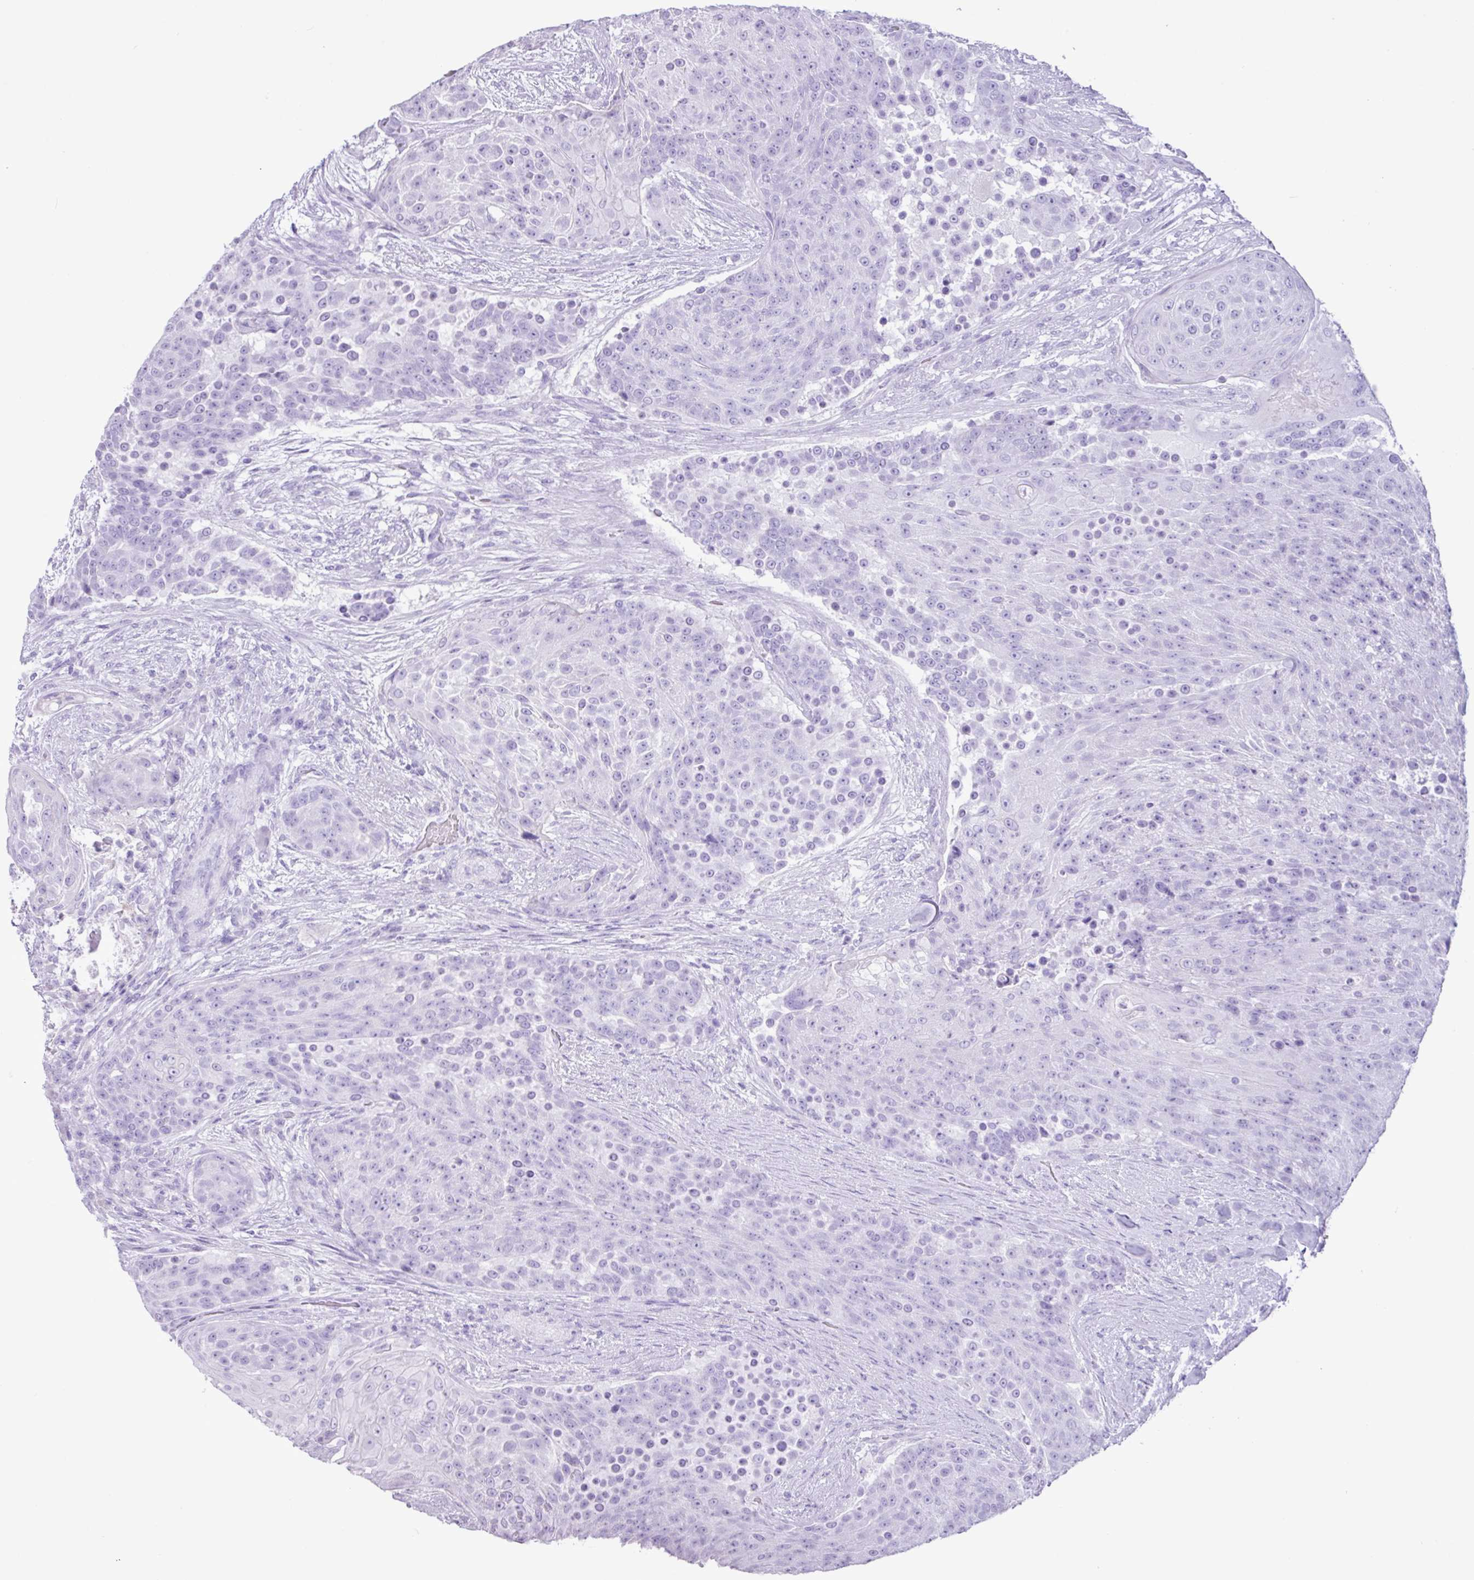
{"staining": {"intensity": "negative", "quantity": "none", "location": "none"}, "tissue": "urothelial cancer", "cell_type": "Tumor cells", "image_type": "cancer", "snomed": [{"axis": "morphology", "description": "Urothelial carcinoma, High grade"}, {"axis": "topography", "description": "Urinary bladder"}], "caption": "High magnification brightfield microscopy of urothelial cancer stained with DAB (brown) and counterstained with hematoxylin (blue): tumor cells show no significant positivity.", "gene": "CKMT2", "patient": {"sex": "female", "age": 63}}